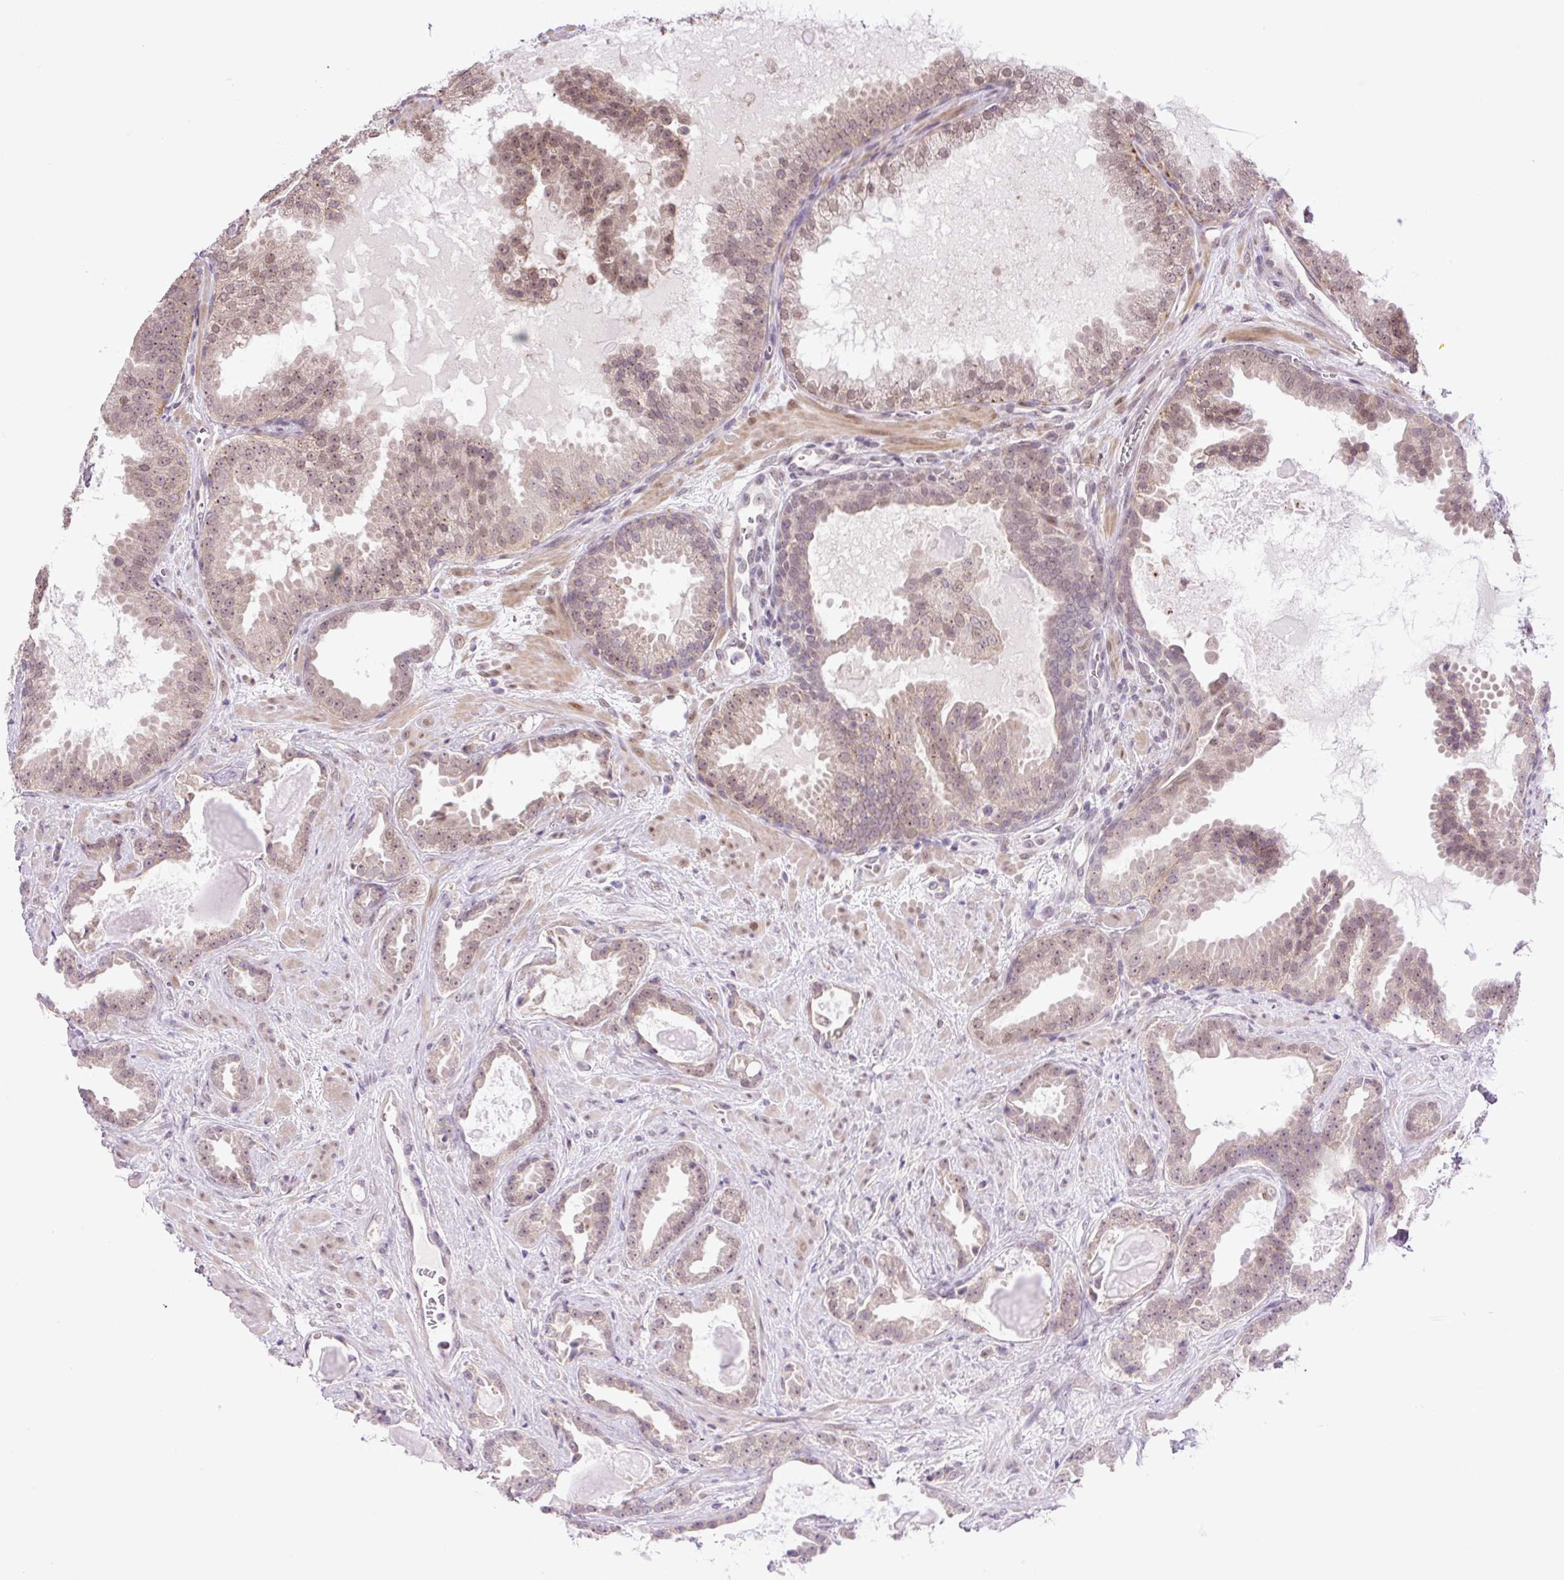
{"staining": {"intensity": "weak", "quantity": "25%-75%", "location": "nuclear"}, "tissue": "prostate cancer", "cell_type": "Tumor cells", "image_type": "cancer", "snomed": [{"axis": "morphology", "description": "Adenocarcinoma, Low grade"}, {"axis": "topography", "description": "Prostate"}], "caption": "Prostate cancer (low-grade adenocarcinoma) stained with immunohistochemistry (IHC) exhibits weak nuclear positivity in about 25%-75% of tumor cells.", "gene": "KPNA1", "patient": {"sex": "male", "age": 62}}